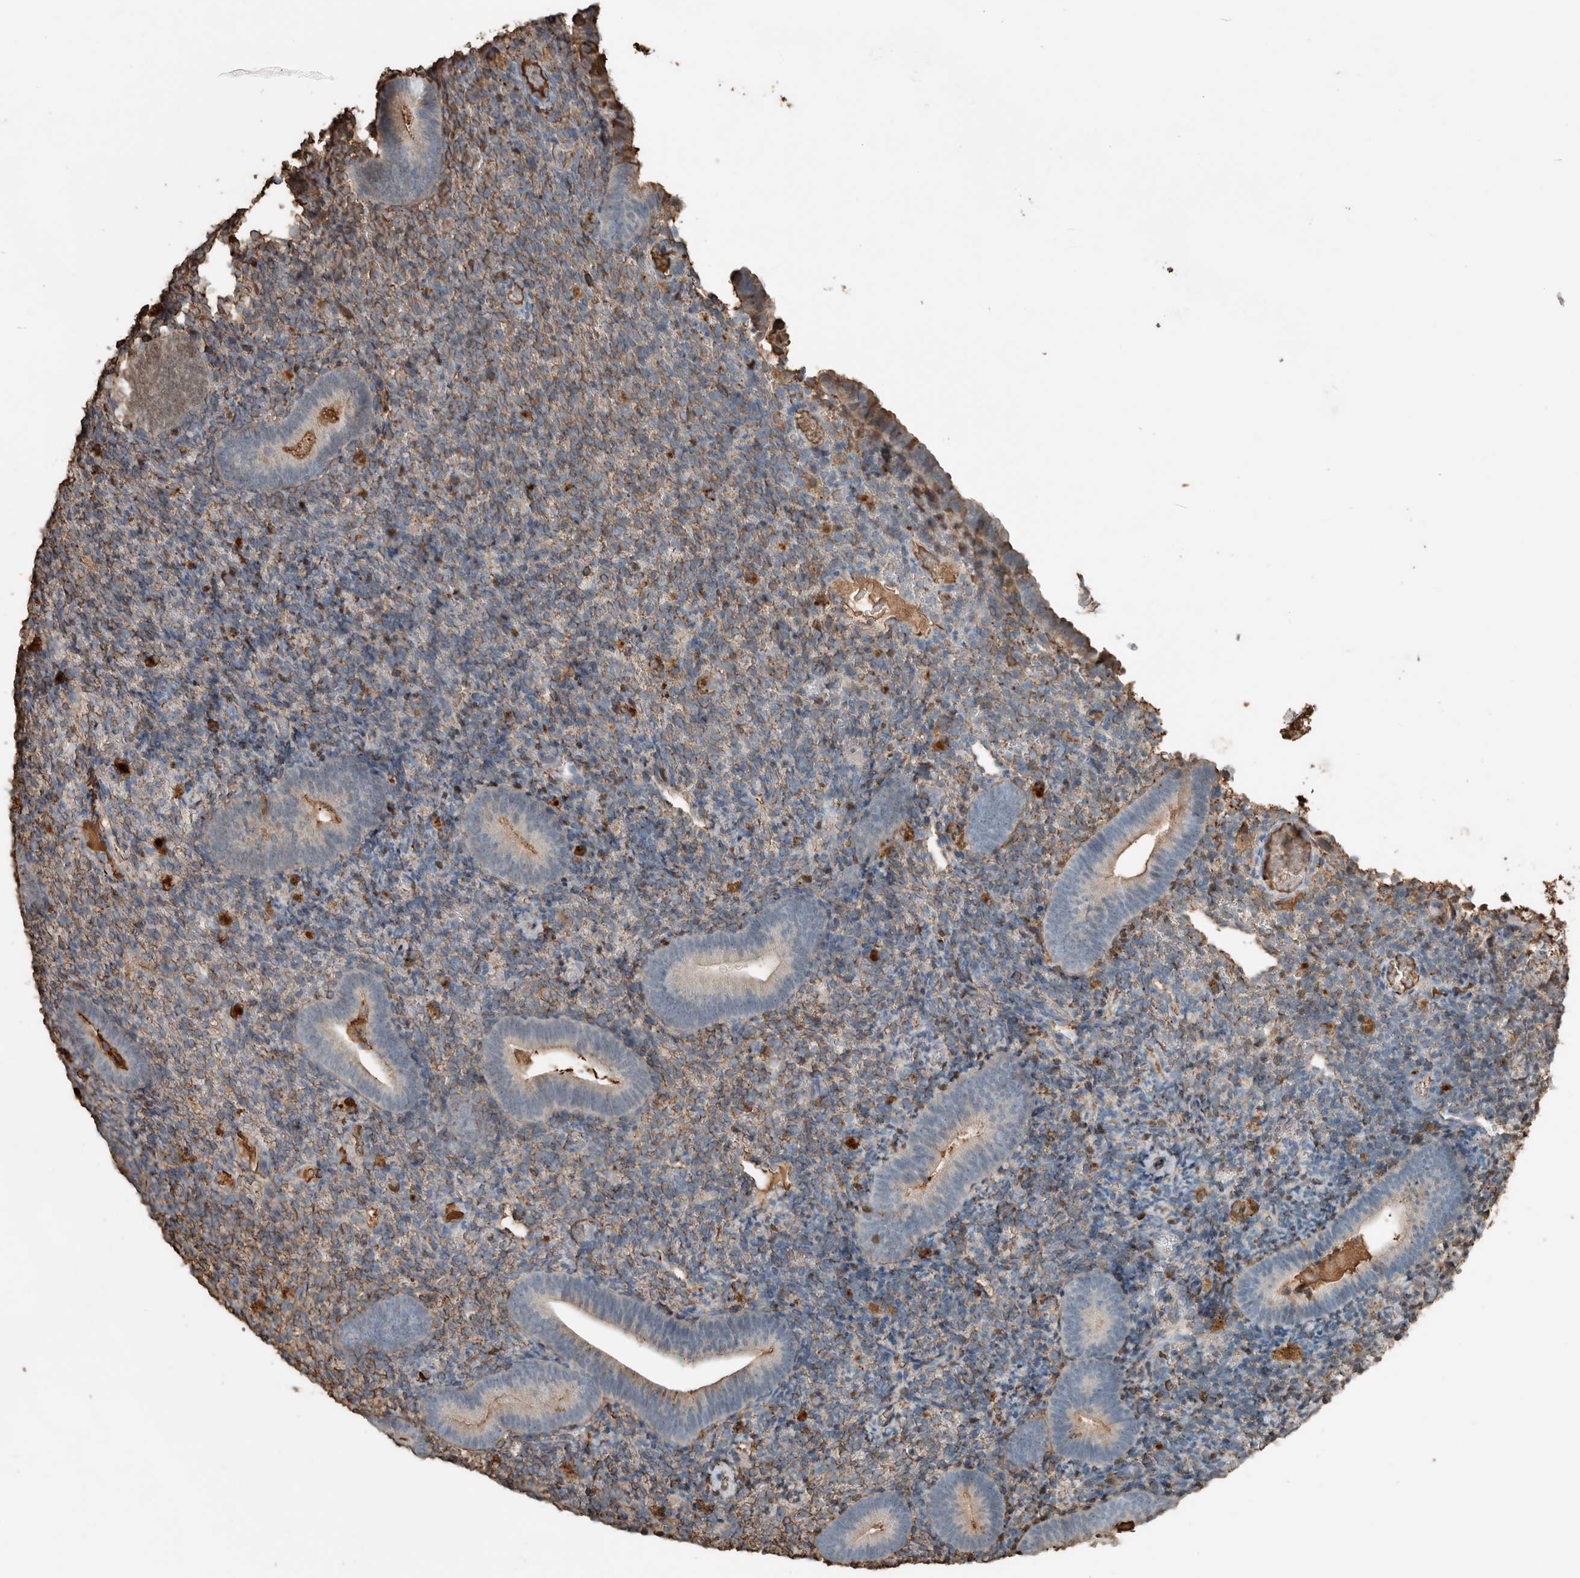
{"staining": {"intensity": "weak", "quantity": "25%-75%", "location": "cytoplasmic/membranous"}, "tissue": "endometrium", "cell_type": "Cells in endometrial stroma", "image_type": "normal", "snomed": [{"axis": "morphology", "description": "Normal tissue, NOS"}, {"axis": "topography", "description": "Endometrium"}], "caption": "Immunohistochemistry (IHC) image of benign endometrium: endometrium stained using immunohistochemistry (IHC) displays low levels of weak protein expression localized specifically in the cytoplasmic/membranous of cells in endometrial stroma, appearing as a cytoplasmic/membranous brown color.", "gene": "USP34", "patient": {"sex": "female", "age": 51}}